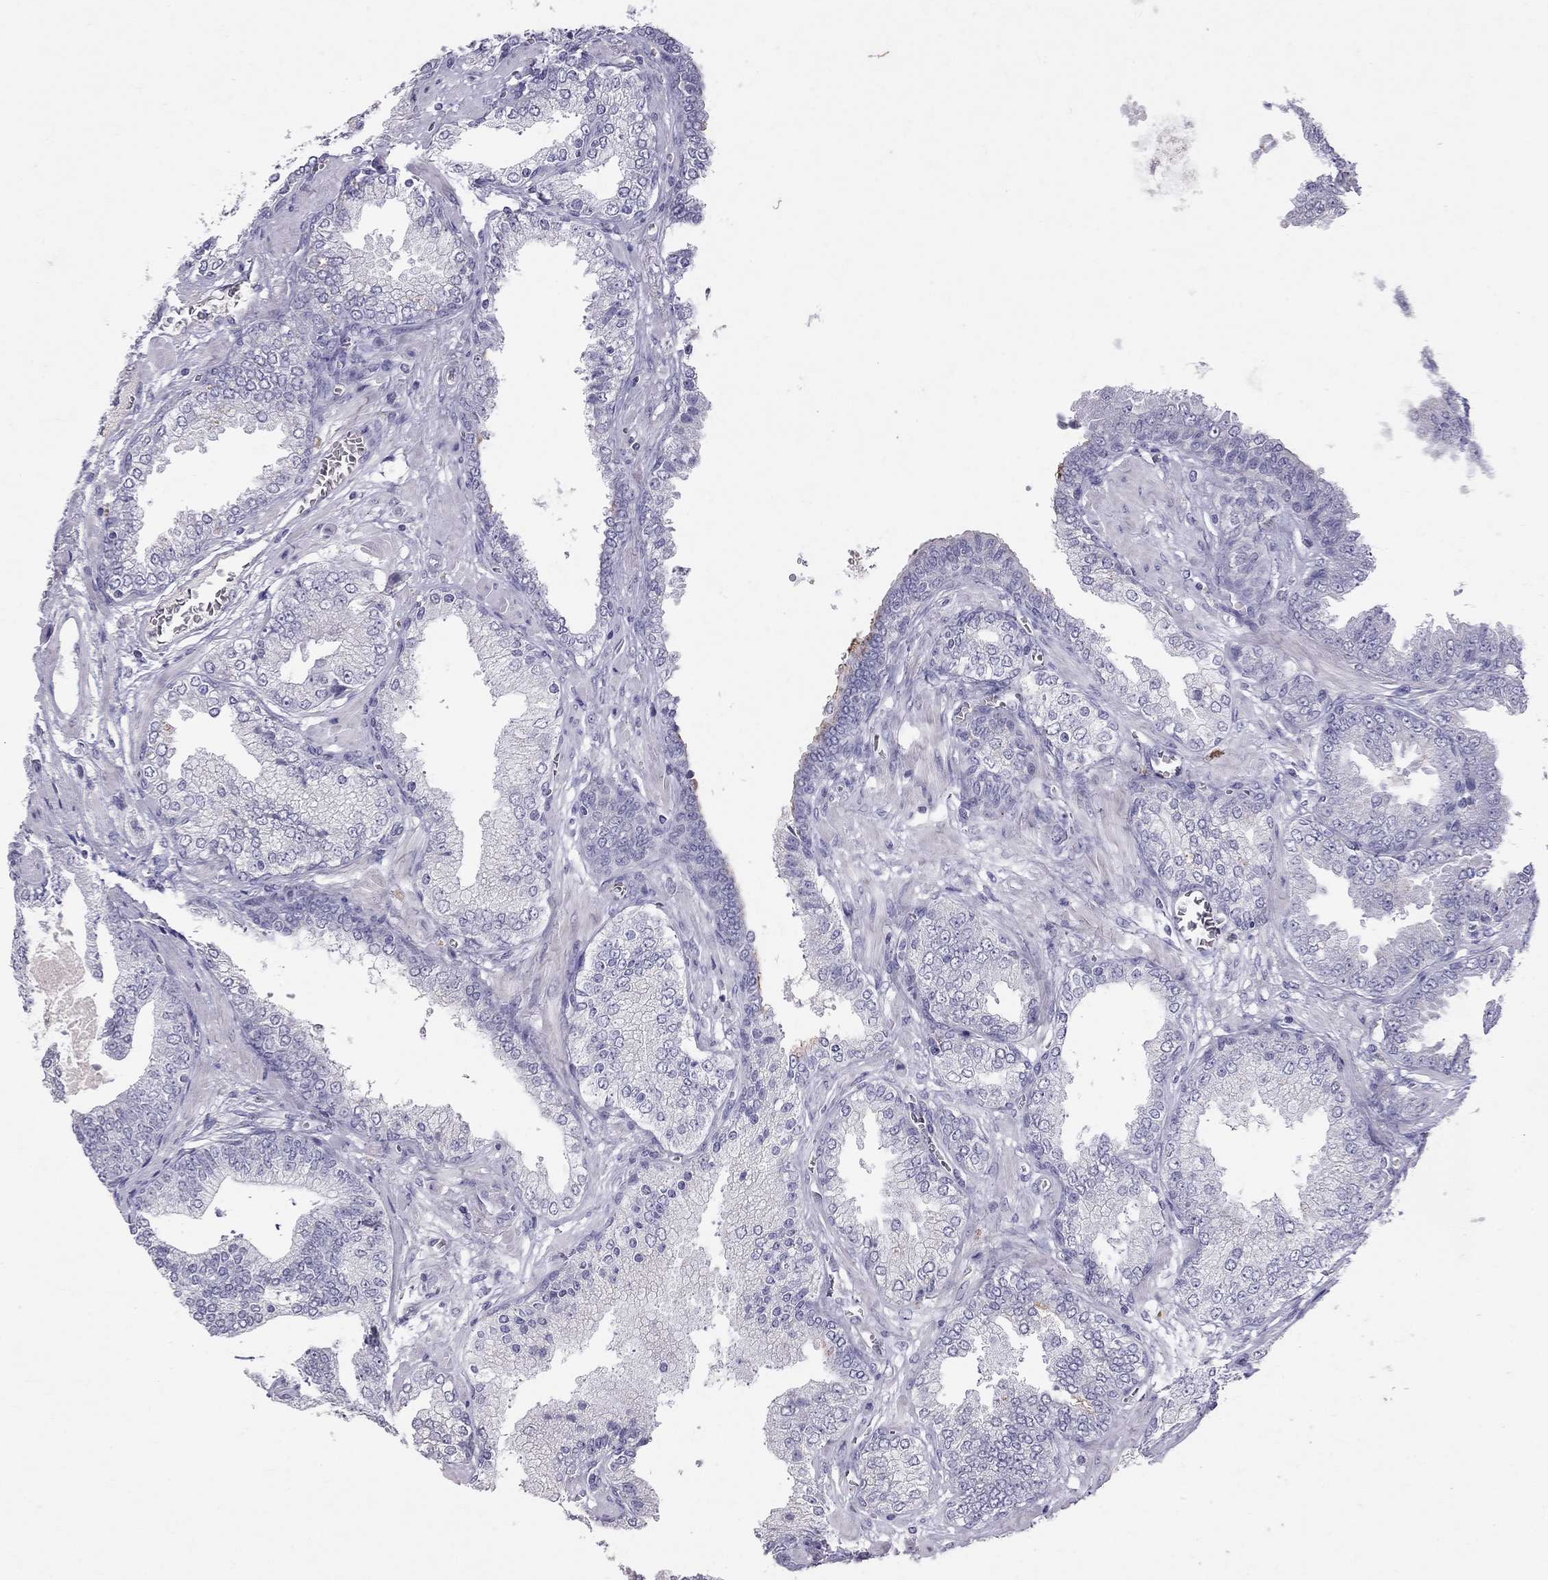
{"staining": {"intensity": "negative", "quantity": "none", "location": "none"}, "tissue": "prostate cancer", "cell_type": "Tumor cells", "image_type": "cancer", "snomed": [{"axis": "morphology", "description": "Adenocarcinoma, NOS"}, {"axis": "topography", "description": "Prostate"}], "caption": "DAB immunohistochemical staining of human prostate cancer (adenocarcinoma) demonstrates no significant staining in tumor cells. The staining was performed using DAB to visualize the protein expression in brown, while the nuclei were stained in blue with hematoxylin (Magnification: 20x).", "gene": "MUC16", "patient": {"sex": "male", "age": 64}}